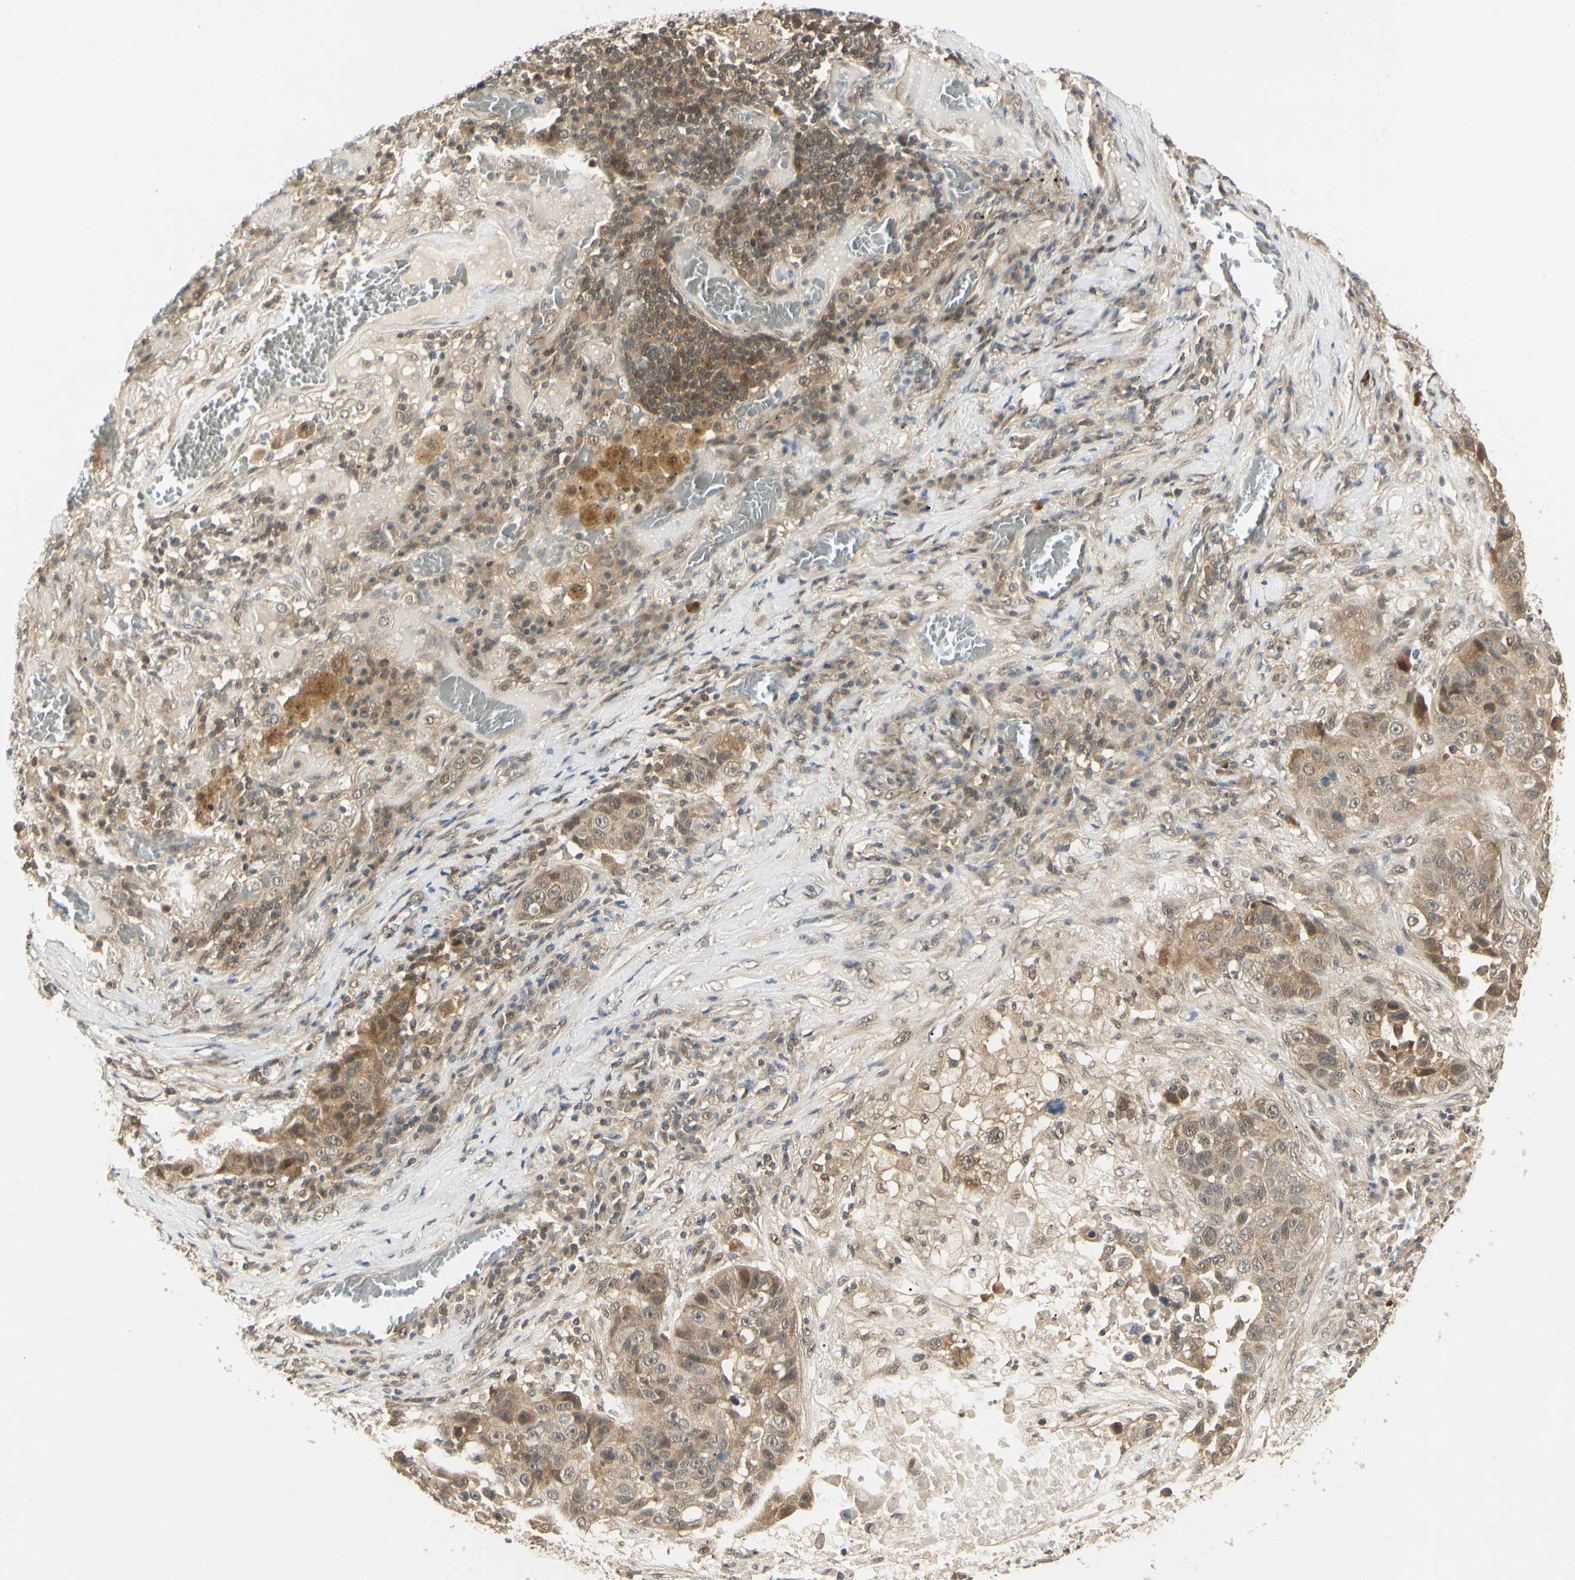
{"staining": {"intensity": "moderate", "quantity": ">75%", "location": "cytoplasmic/membranous"}, "tissue": "lung cancer", "cell_type": "Tumor cells", "image_type": "cancer", "snomed": [{"axis": "morphology", "description": "Squamous cell carcinoma, NOS"}, {"axis": "topography", "description": "Lung"}], "caption": "This is an image of IHC staining of lung cancer, which shows moderate expression in the cytoplasmic/membranous of tumor cells.", "gene": "UBE2Z", "patient": {"sex": "male", "age": 57}}